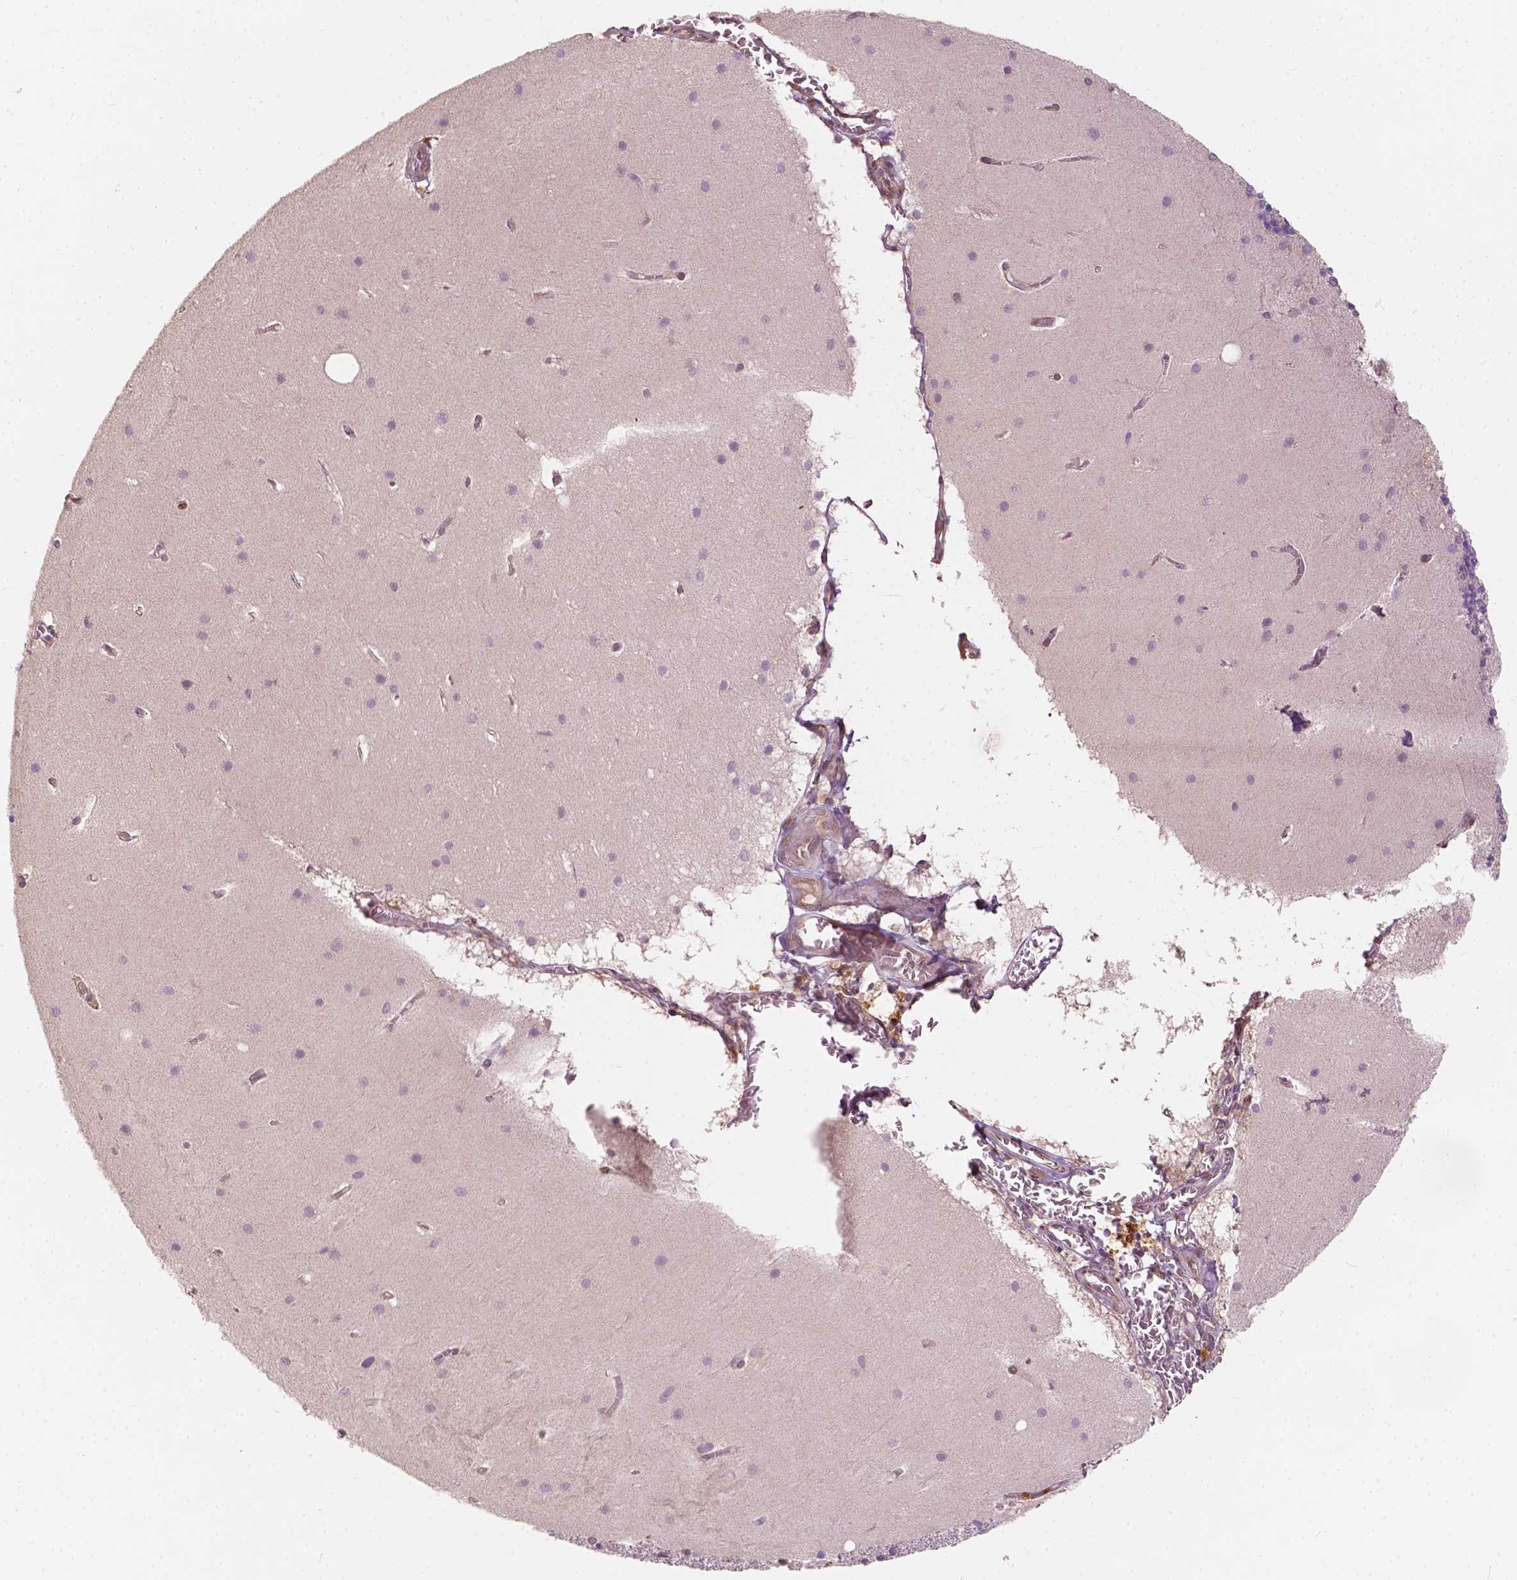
{"staining": {"intensity": "negative", "quantity": "none", "location": "none"}, "tissue": "cerebellum", "cell_type": "Cells in granular layer", "image_type": "normal", "snomed": [{"axis": "morphology", "description": "Normal tissue, NOS"}, {"axis": "topography", "description": "Cerebellum"}], "caption": "An image of cerebellum stained for a protein reveals no brown staining in cells in granular layer. (DAB immunohistochemistry (IHC) visualized using brightfield microscopy, high magnification).", "gene": "G3BP1", "patient": {"sex": "male", "age": 70}}